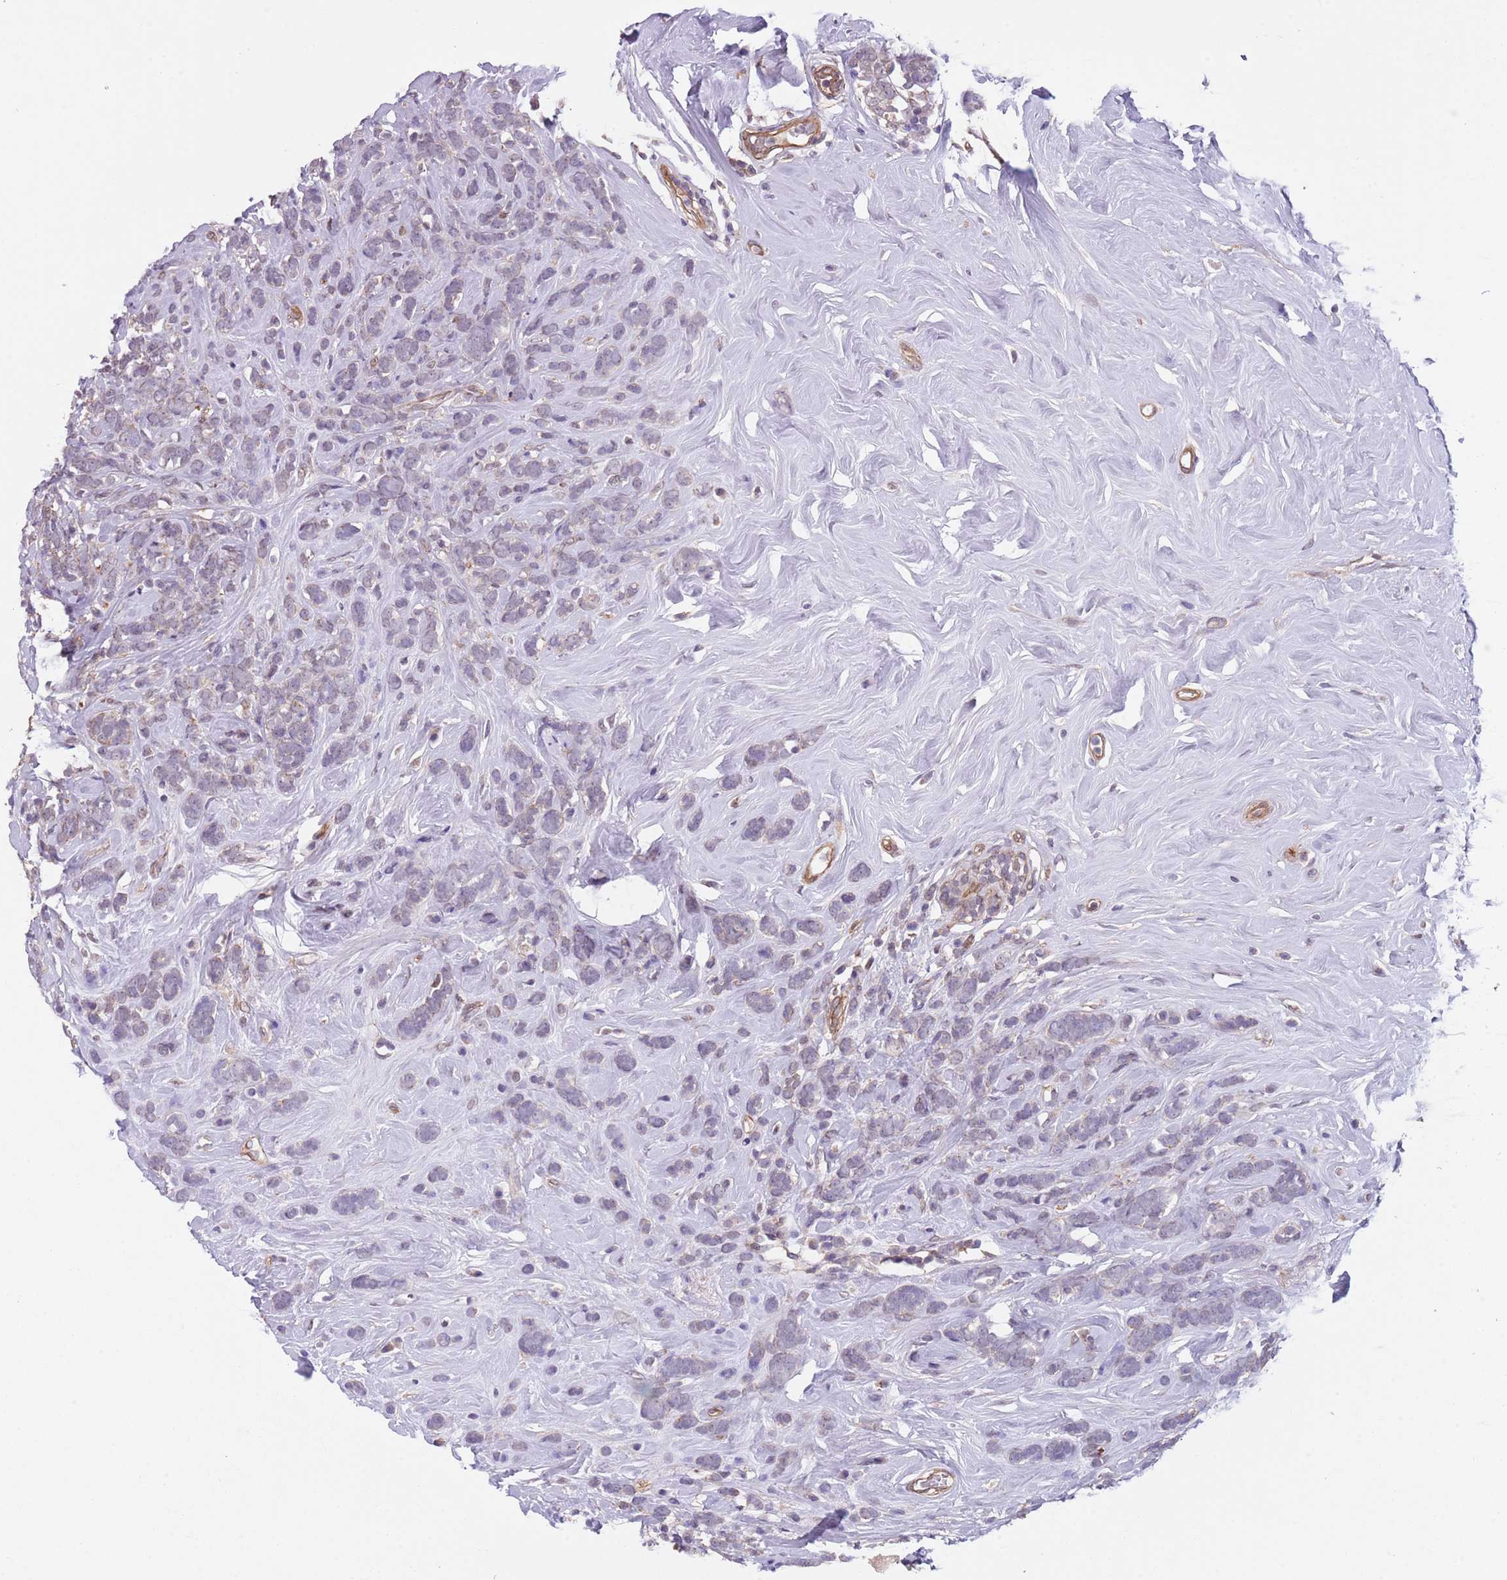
{"staining": {"intensity": "negative", "quantity": "none", "location": "none"}, "tissue": "breast cancer", "cell_type": "Tumor cells", "image_type": "cancer", "snomed": [{"axis": "morphology", "description": "Lobular carcinoma"}, {"axis": "topography", "description": "Breast"}], "caption": "There is no significant positivity in tumor cells of breast cancer (lobular carcinoma).", "gene": "CREBZF", "patient": {"sex": "female", "age": 58}}